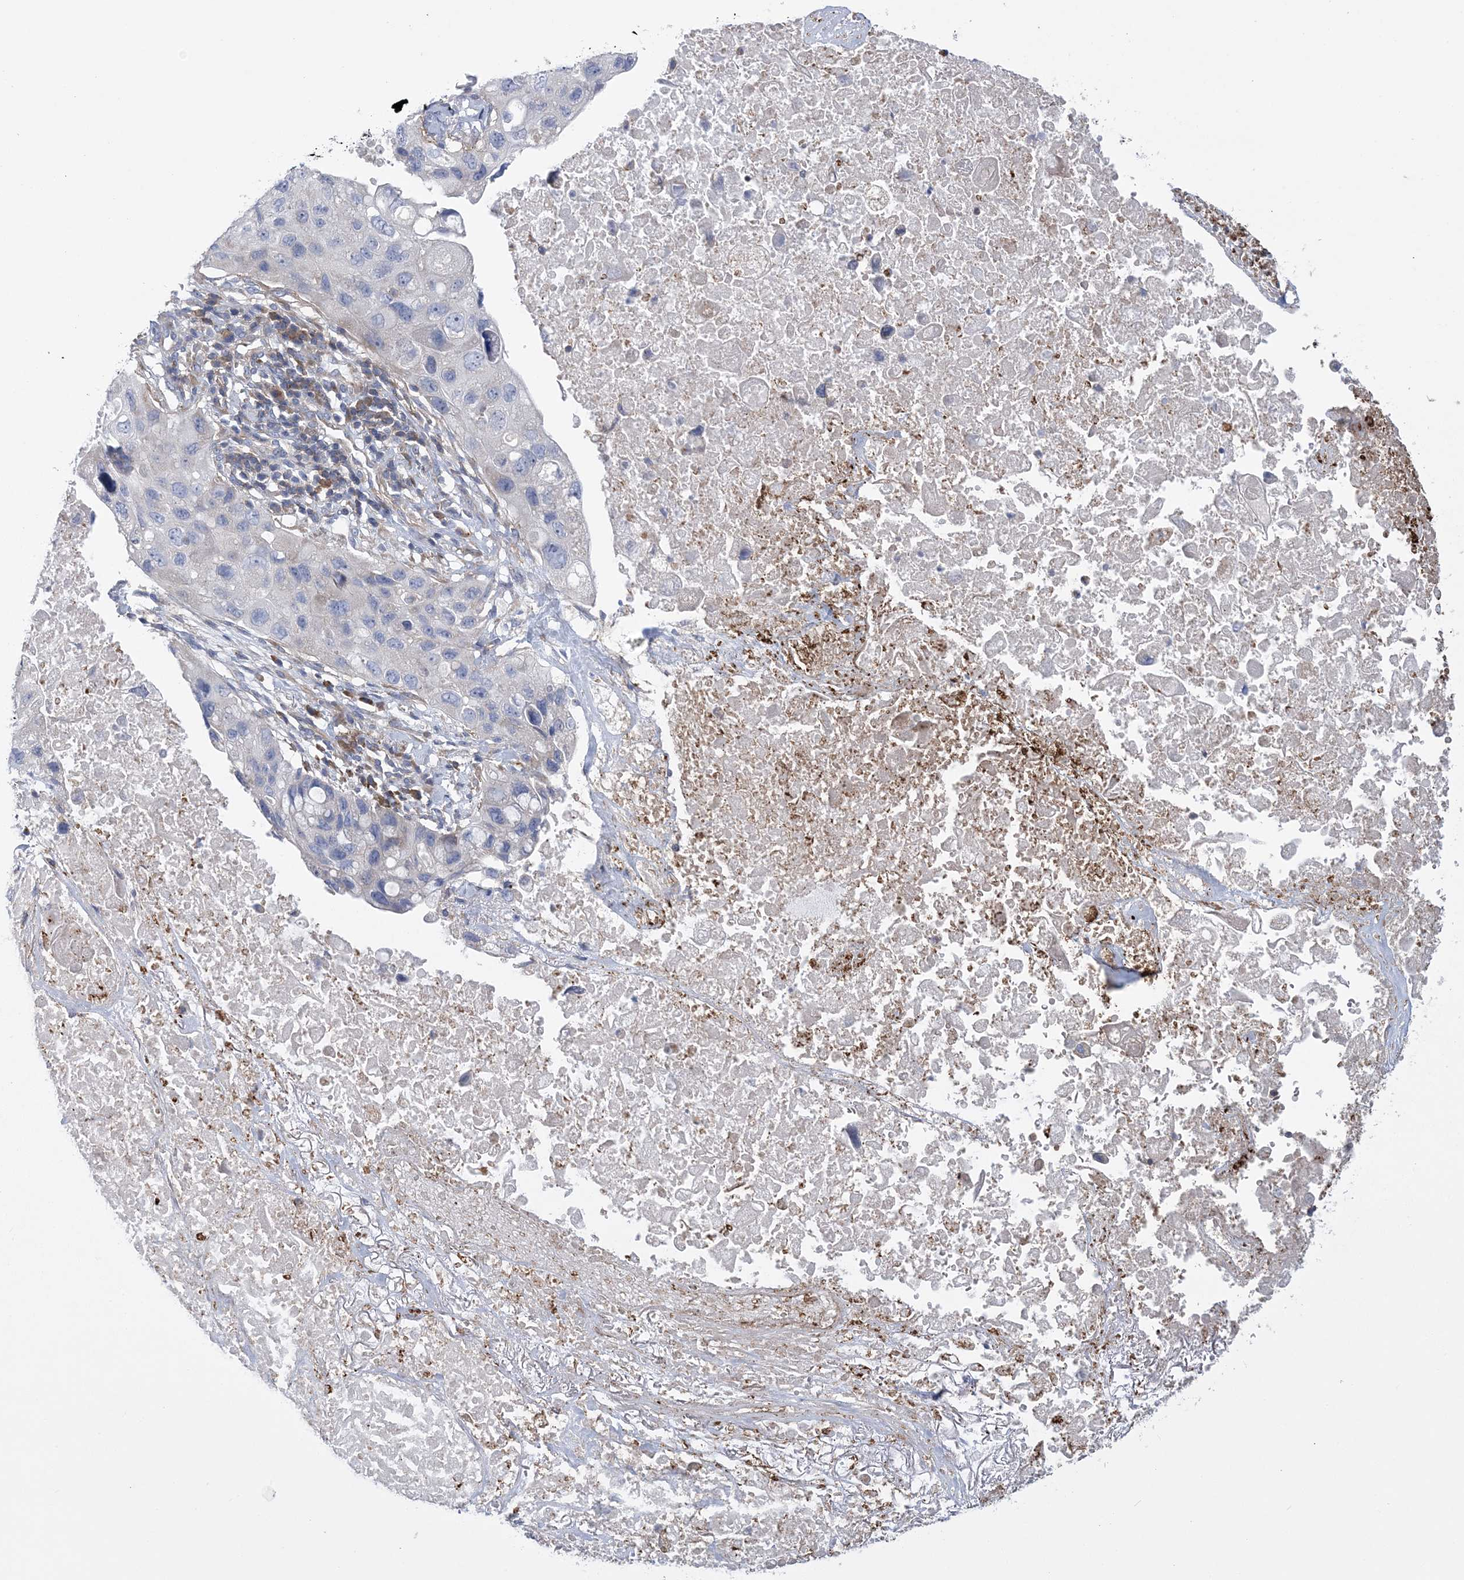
{"staining": {"intensity": "negative", "quantity": "none", "location": "none"}, "tissue": "lung cancer", "cell_type": "Tumor cells", "image_type": "cancer", "snomed": [{"axis": "morphology", "description": "Squamous cell carcinoma, NOS"}, {"axis": "topography", "description": "Lung"}], "caption": "Photomicrograph shows no significant protein staining in tumor cells of lung cancer.", "gene": "ARSJ", "patient": {"sex": "female", "age": 73}}